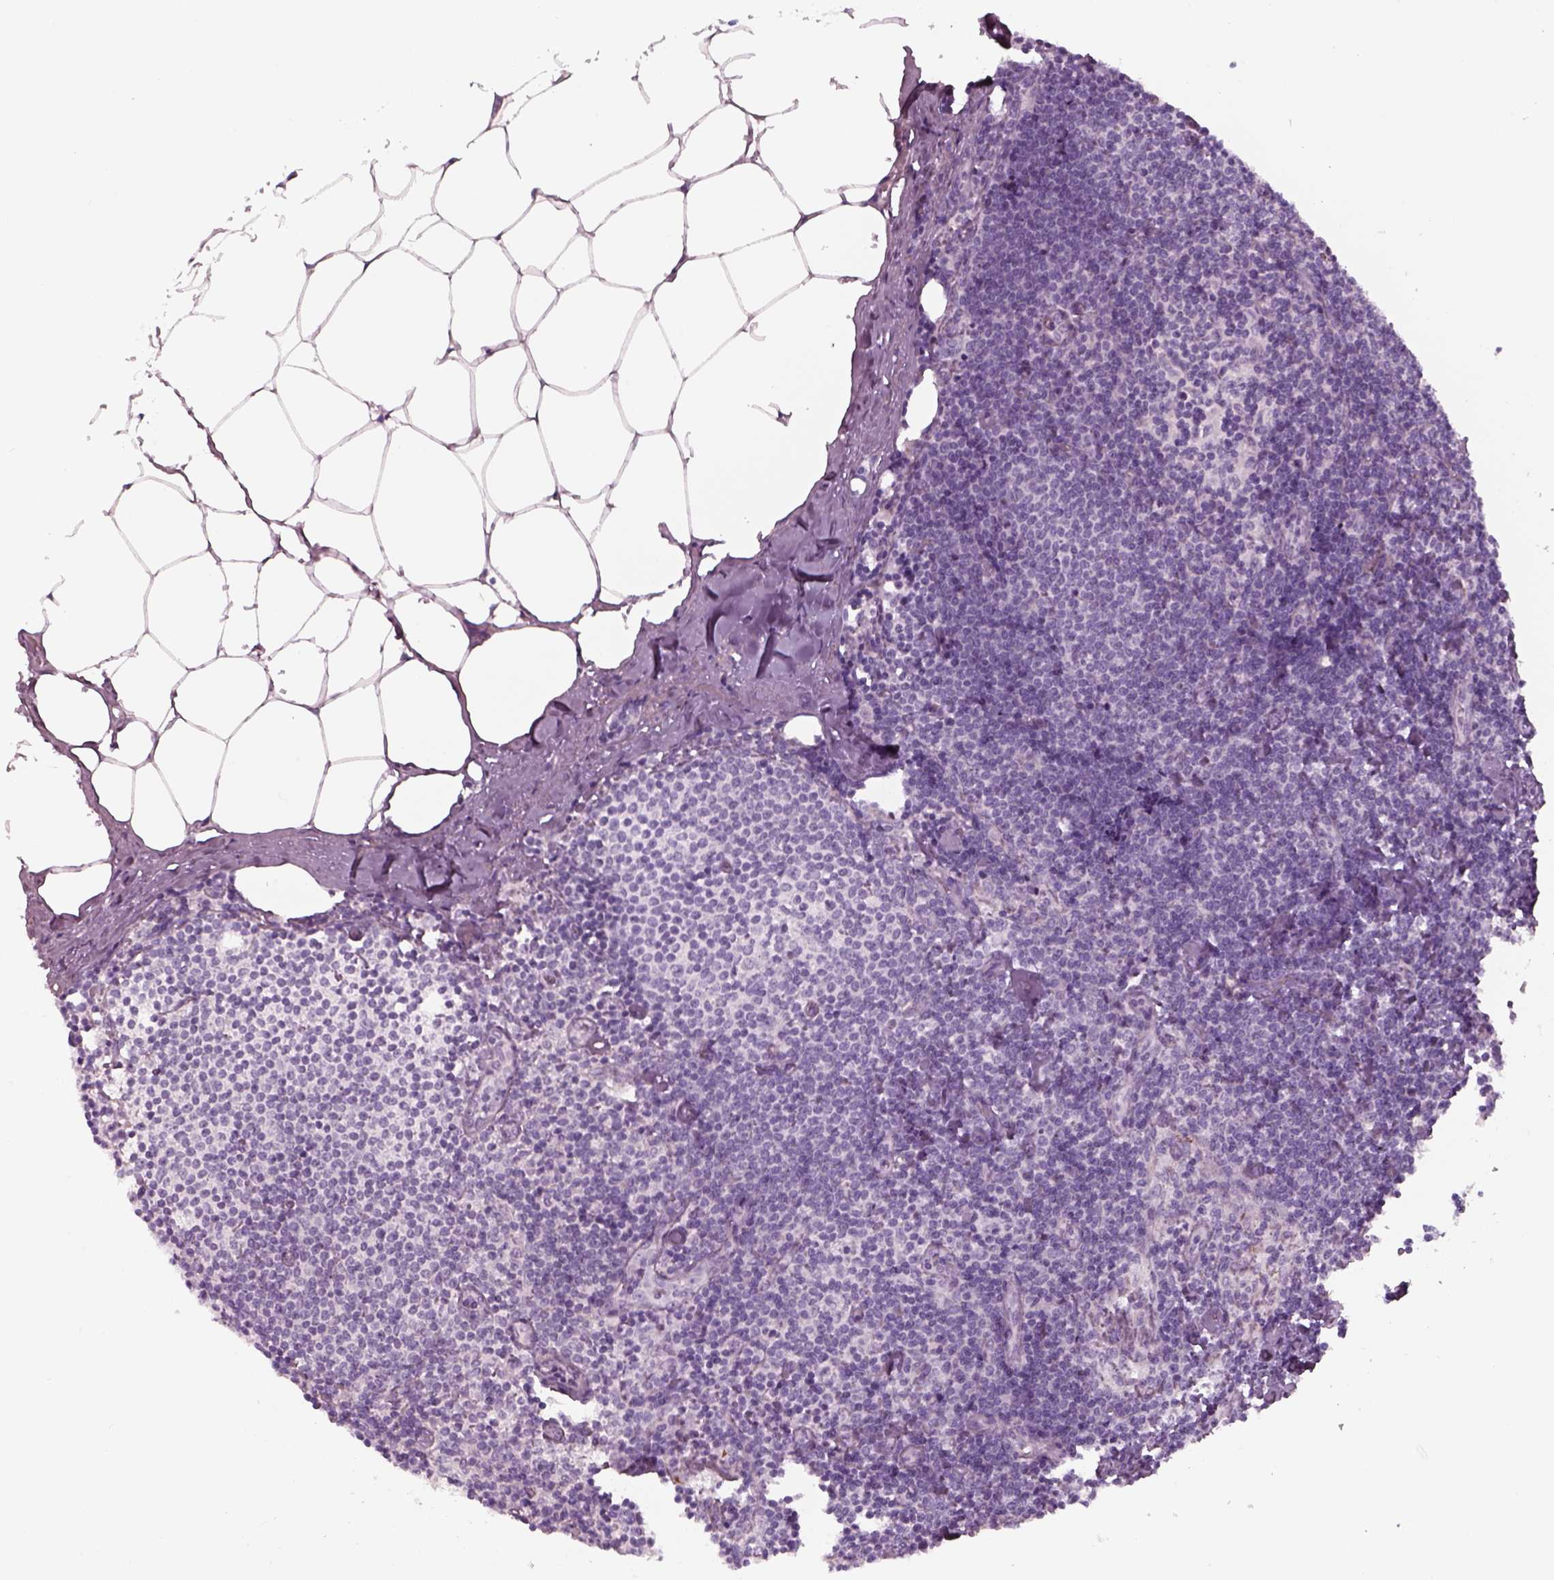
{"staining": {"intensity": "negative", "quantity": "none", "location": "none"}, "tissue": "lymph node", "cell_type": "Germinal center cells", "image_type": "normal", "snomed": [{"axis": "morphology", "description": "Normal tissue, NOS"}, {"axis": "topography", "description": "Lymph node"}], "caption": "Immunohistochemical staining of benign lymph node shows no significant staining in germinal center cells.", "gene": "SEPTIN14", "patient": {"sex": "female", "age": 69}}